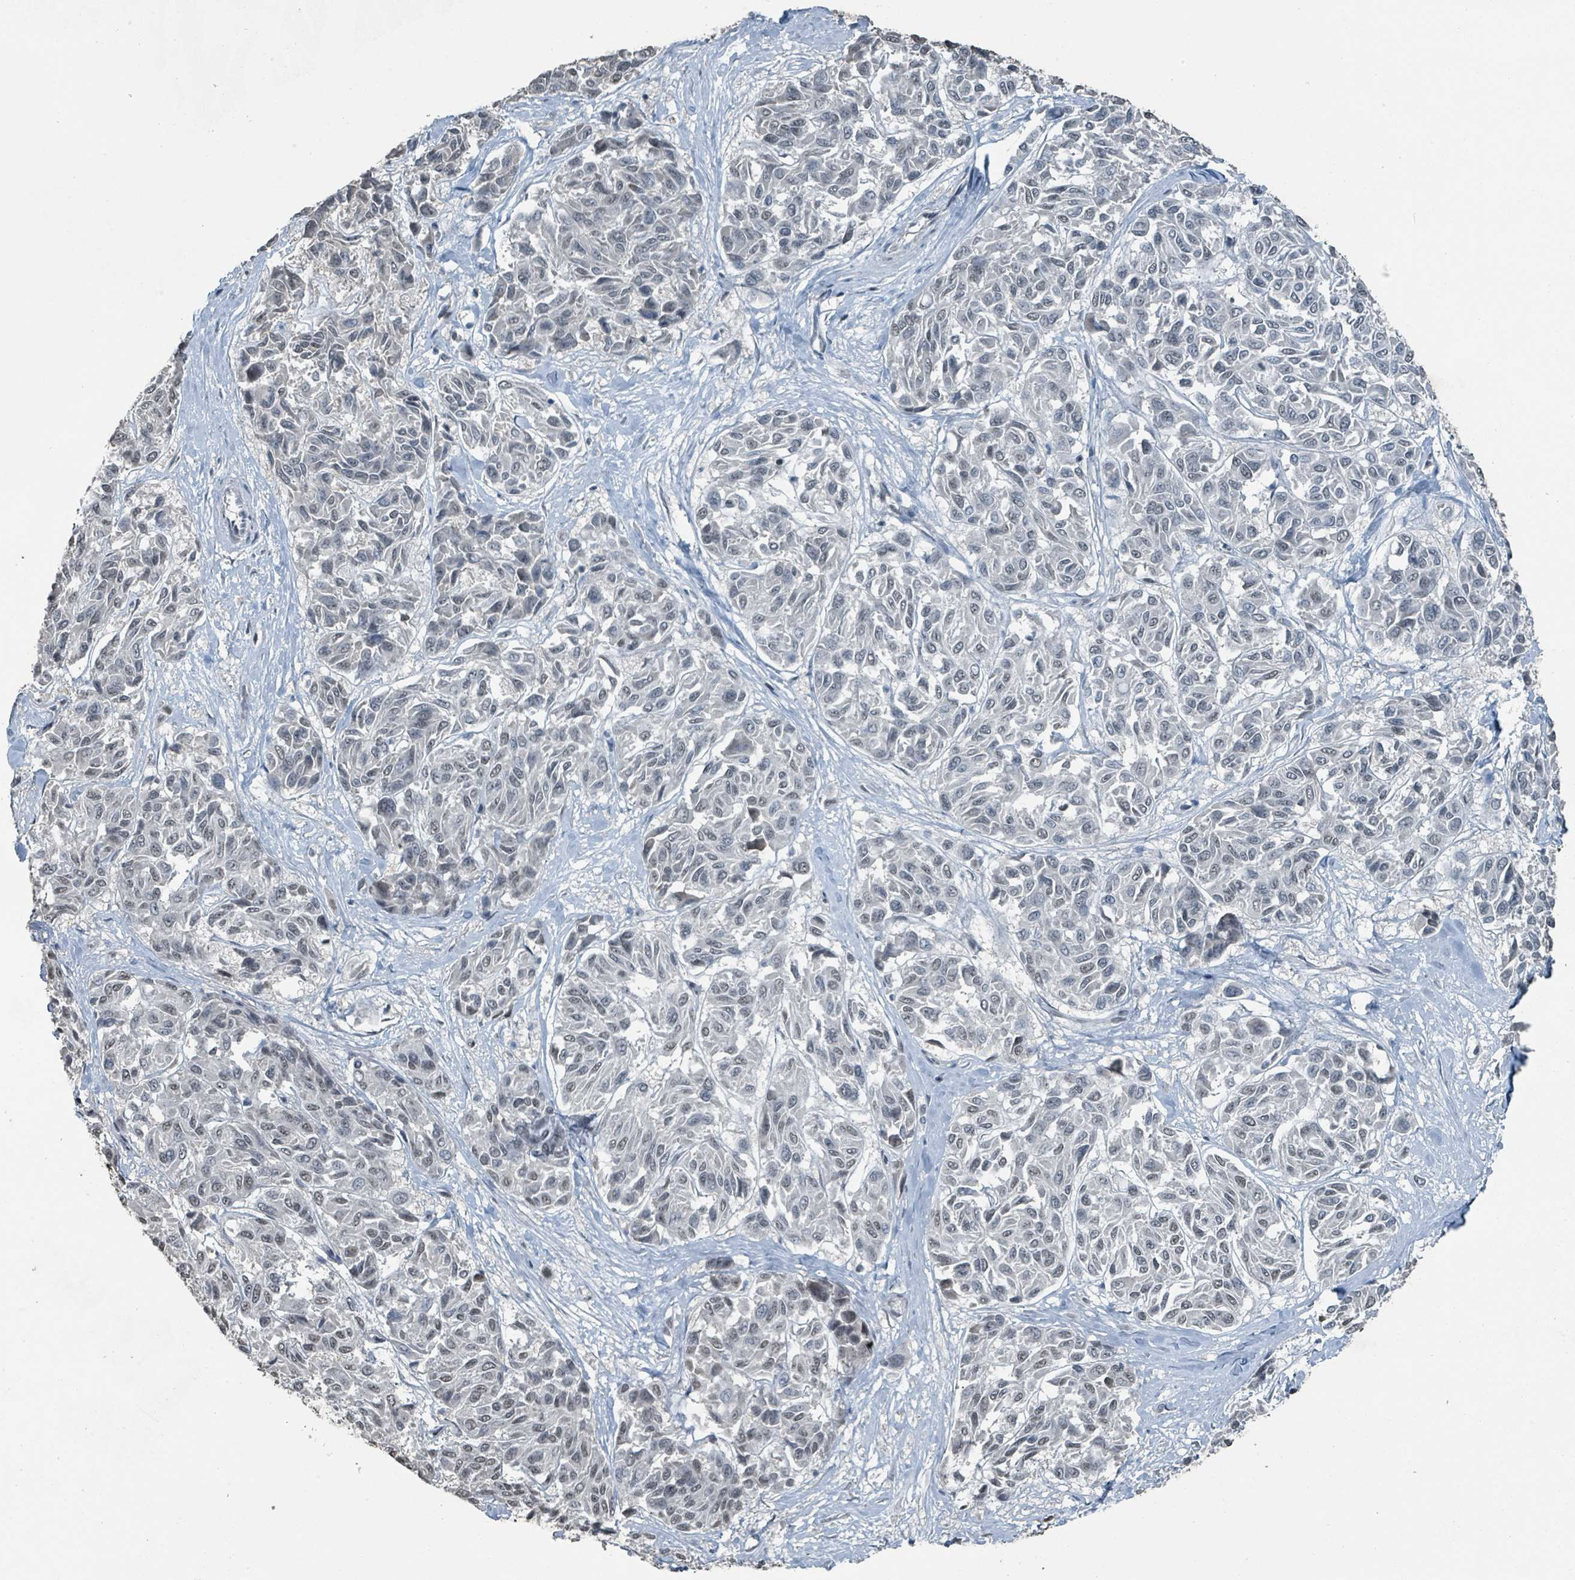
{"staining": {"intensity": "weak", "quantity": "25%-75%", "location": "nuclear"}, "tissue": "melanoma", "cell_type": "Tumor cells", "image_type": "cancer", "snomed": [{"axis": "morphology", "description": "Malignant melanoma, NOS"}, {"axis": "topography", "description": "Skin"}], "caption": "Human malignant melanoma stained for a protein (brown) reveals weak nuclear positive expression in about 25%-75% of tumor cells.", "gene": "PHIP", "patient": {"sex": "female", "age": 66}}